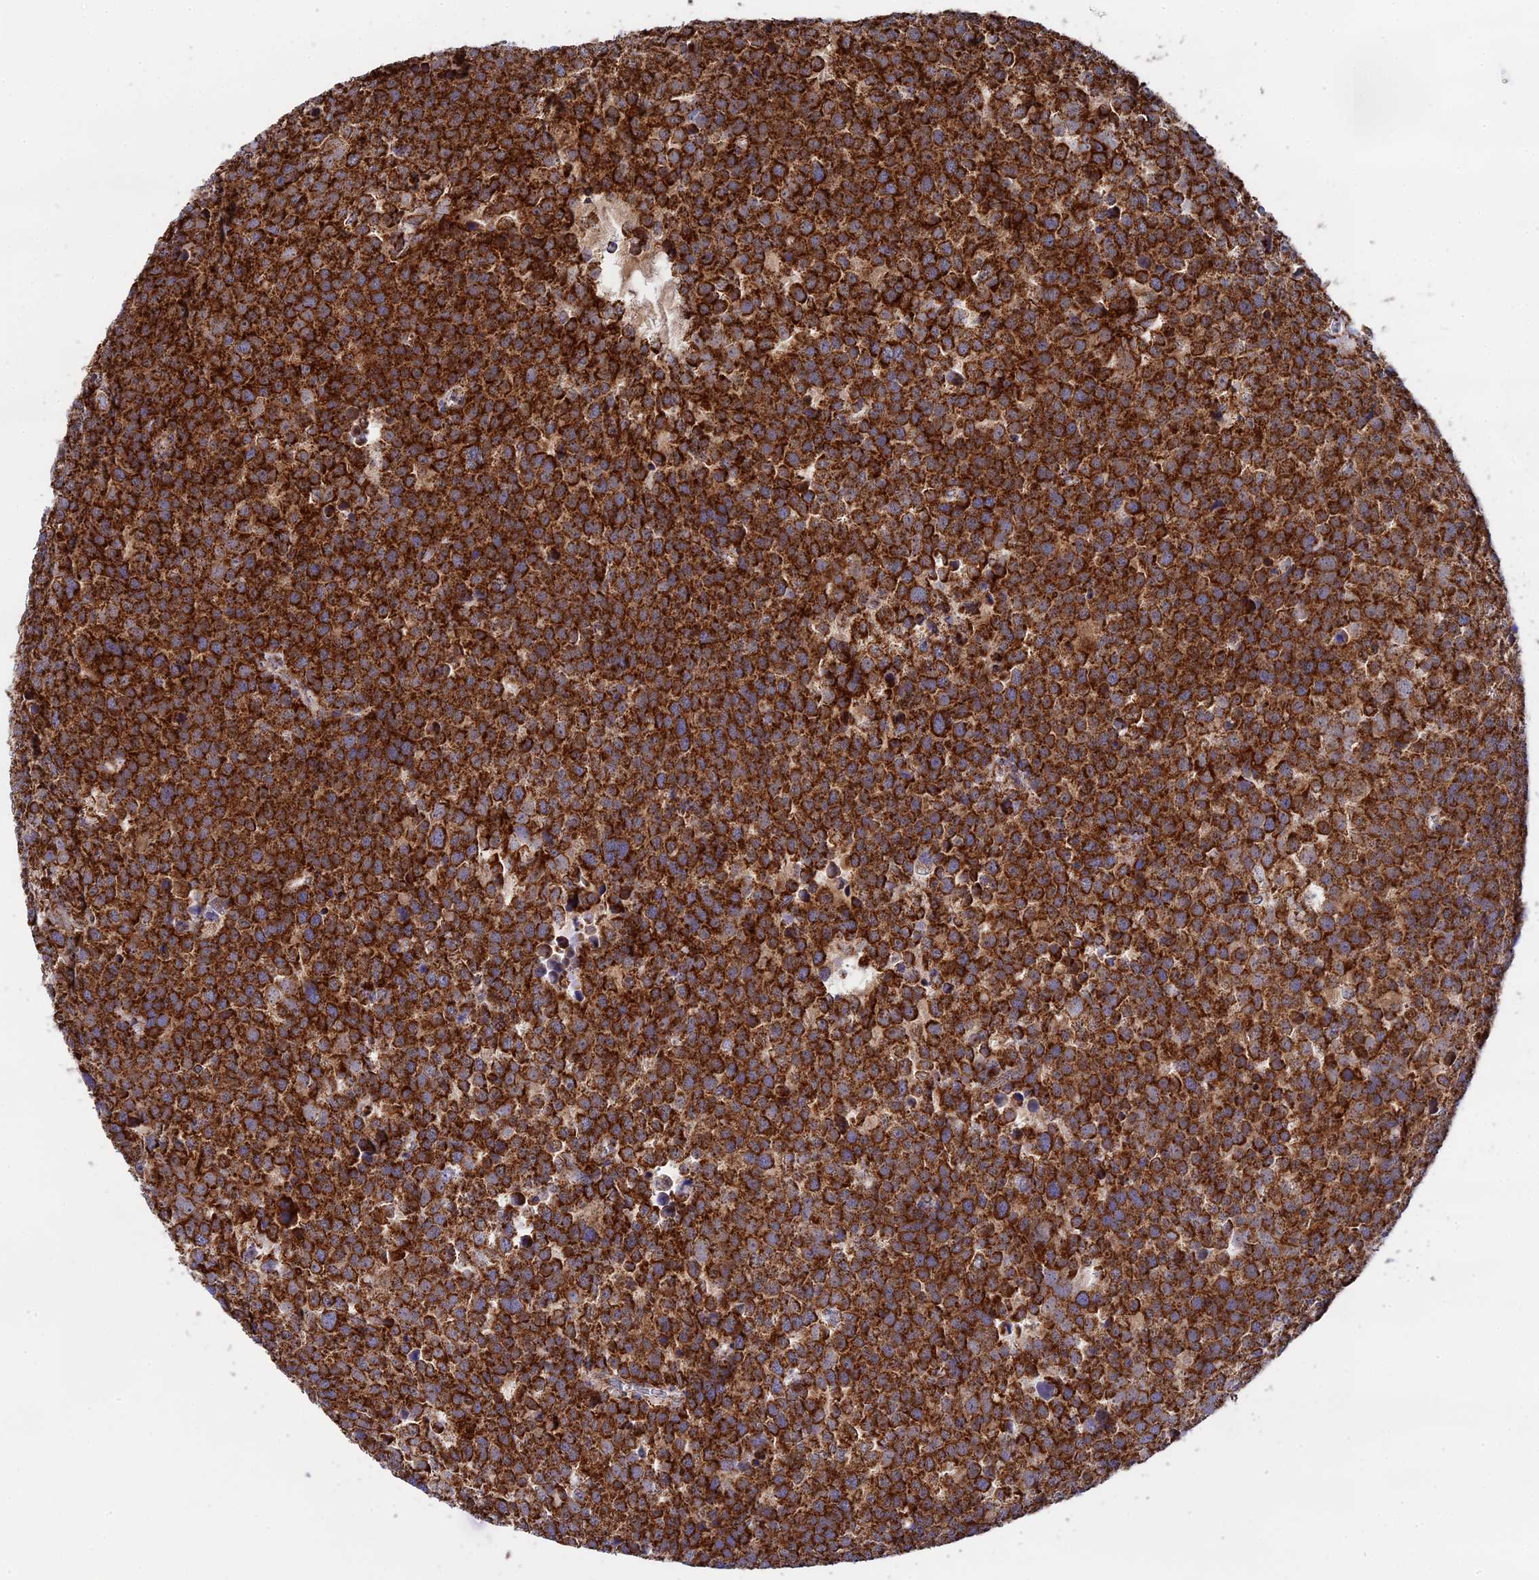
{"staining": {"intensity": "strong", "quantity": ">75%", "location": "cytoplasmic/membranous"}, "tissue": "testis cancer", "cell_type": "Tumor cells", "image_type": "cancer", "snomed": [{"axis": "morphology", "description": "Seminoma, NOS"}, {"axis": "topography", "description": "Testis"}], "caption": "Tumor cells reveal high levels of strong cytoplasmic/membranous positivity in approximately >75% of cells in human testis cancer (seminoma).", "gene": "CDC16", "patient": {"sex": "male", "age": 71}}